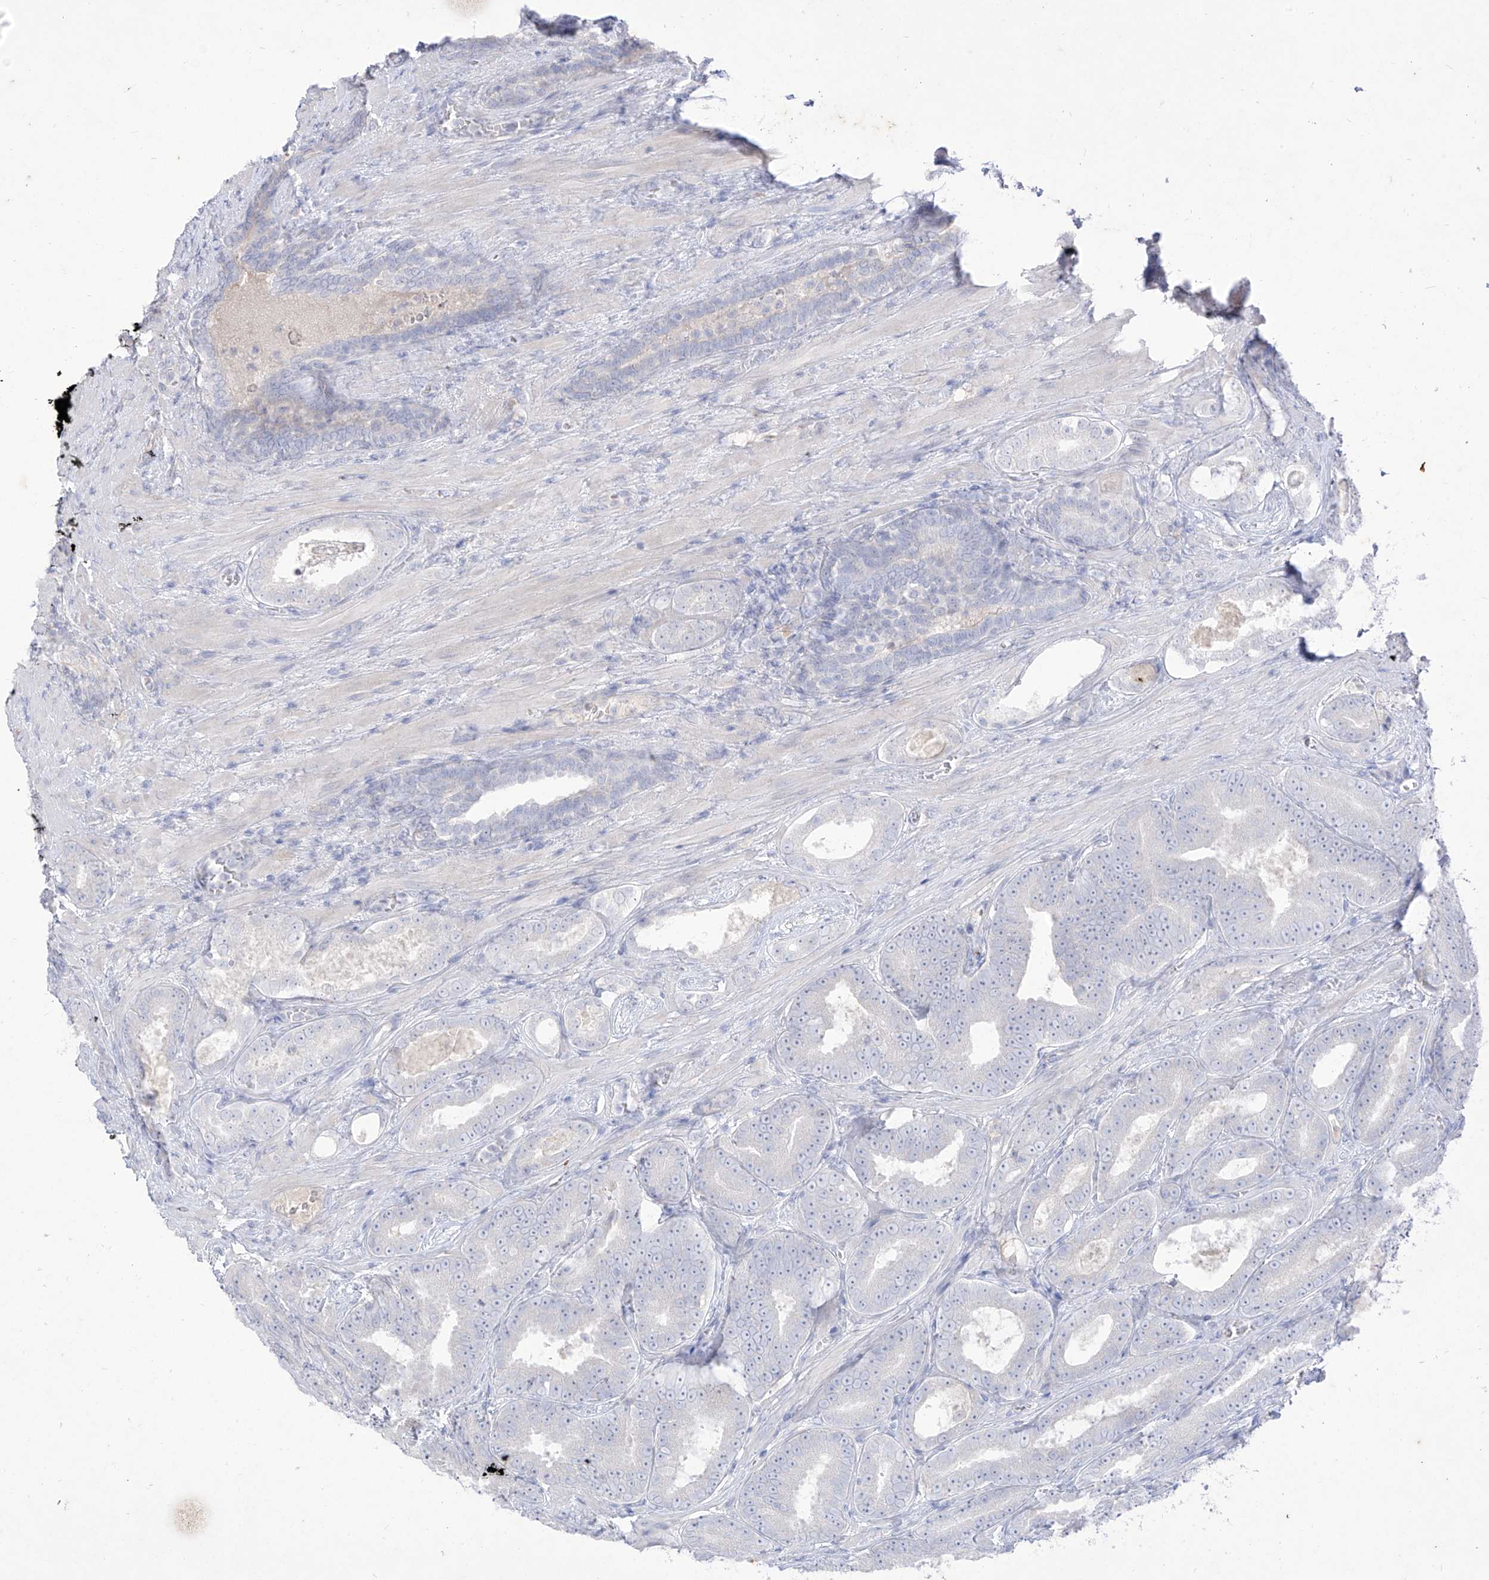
{"staining": {"intensity": "negative", "quantity": "none", "location": "none"}, "tissue": "prostate cancer", "cell_type": "Tumor cells", "image_type": "cancer", "snomed": [{"axis": "morphology", "description": "Adenocarcinoma, High grade"}, {"axis": "topography", "description": "Prostate"}], "caption": "Tumor cells show no significant protein staining in high-grade adenocarcinoma (prostate).", "gene": "TGM4", "patient": {"sex": "male", "age": 66}}